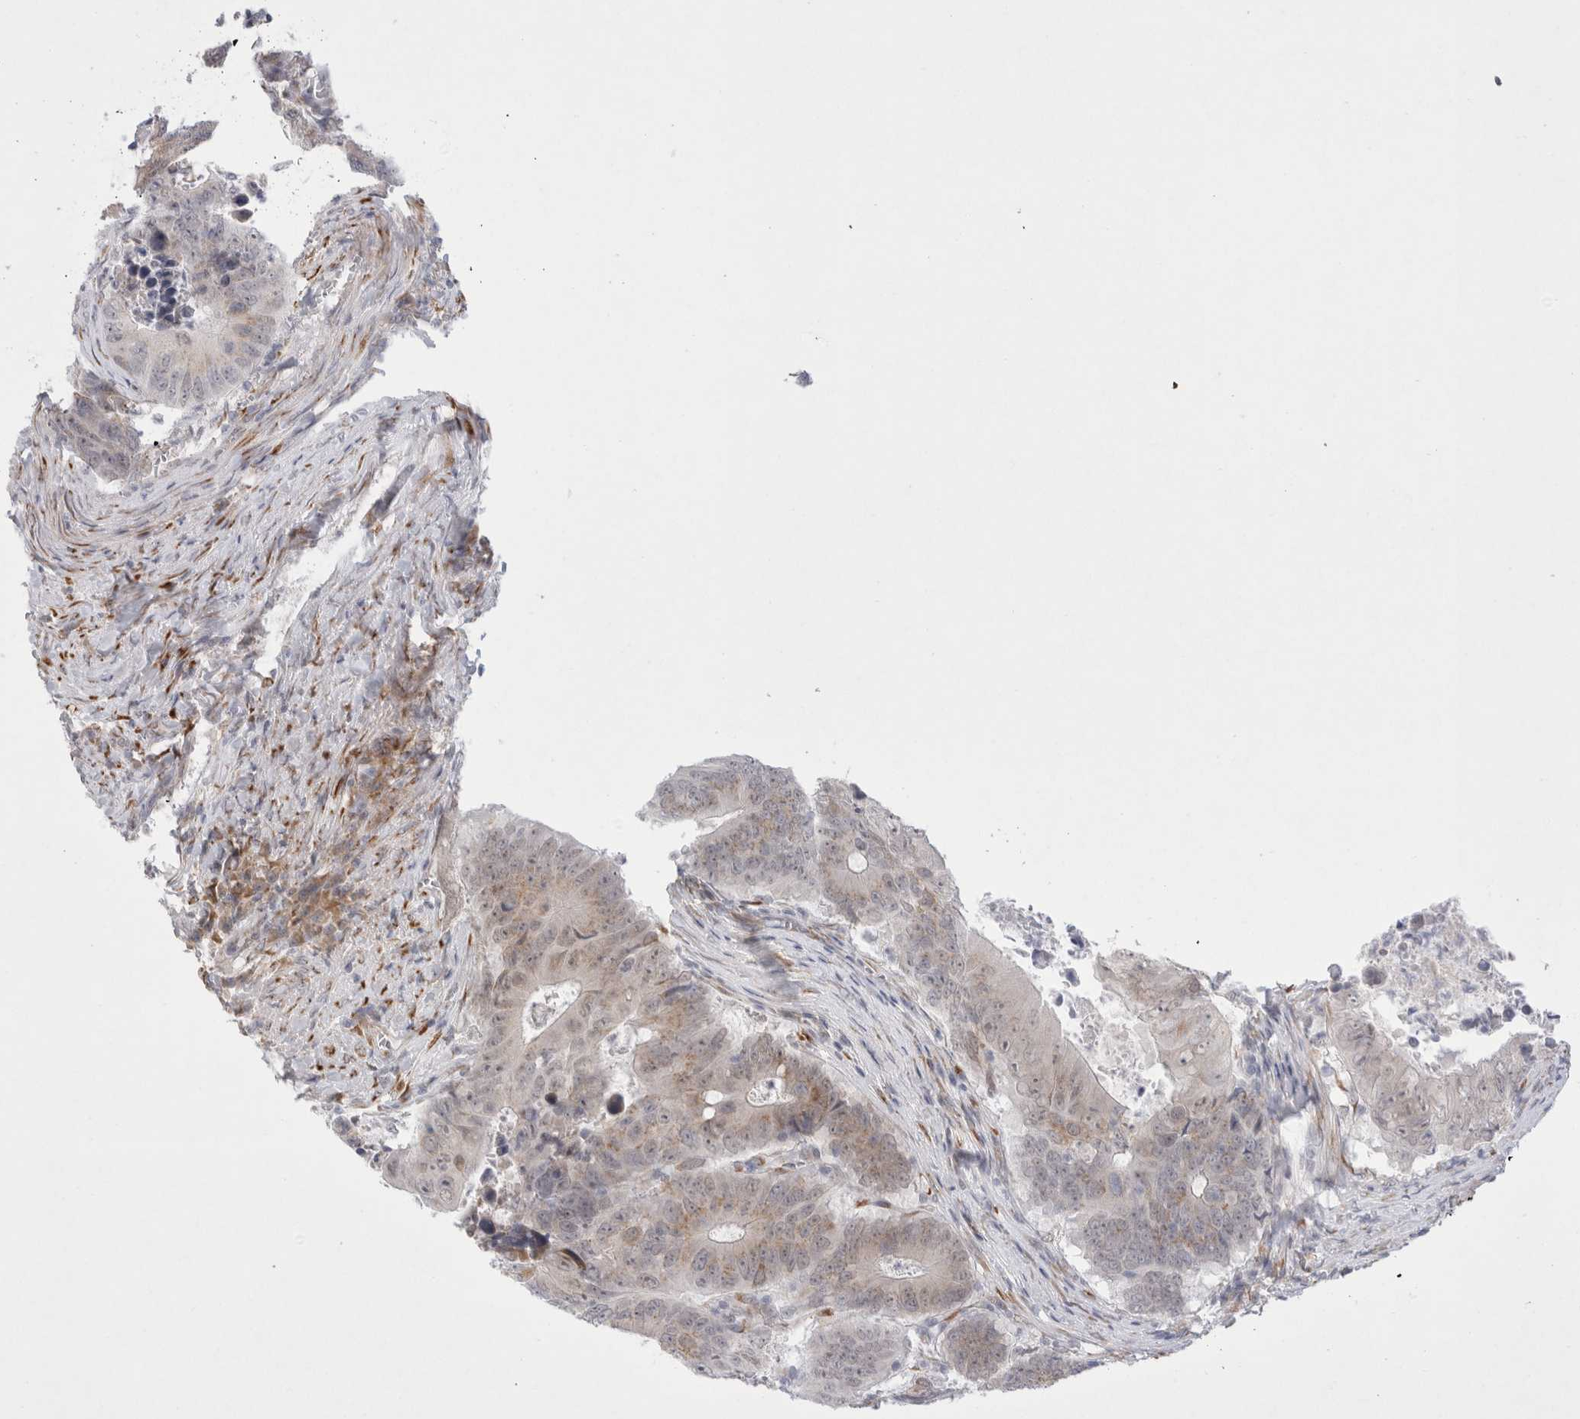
{"staining": {"intensity": "moderate", "quantity": "25%-75%", "location": "nuclear"}, "tissue": "colorectal cancer", "cell_type": "Tumor cells", "image_type": "cancer", "snomed": [{"axis": "morphology", "description": "Adenocarcinoma, NOS"}, {"axis": "topography", "description": "Colon"}], "caption": "Protein staining by immunohistochemistry exhibits moderate nuclear positivity in about 25%-75% of tumor cells in adenocarcinoma (colorectal).", "gene": "TRMT1L", "patient": {"sex": "male", "age": 87}}